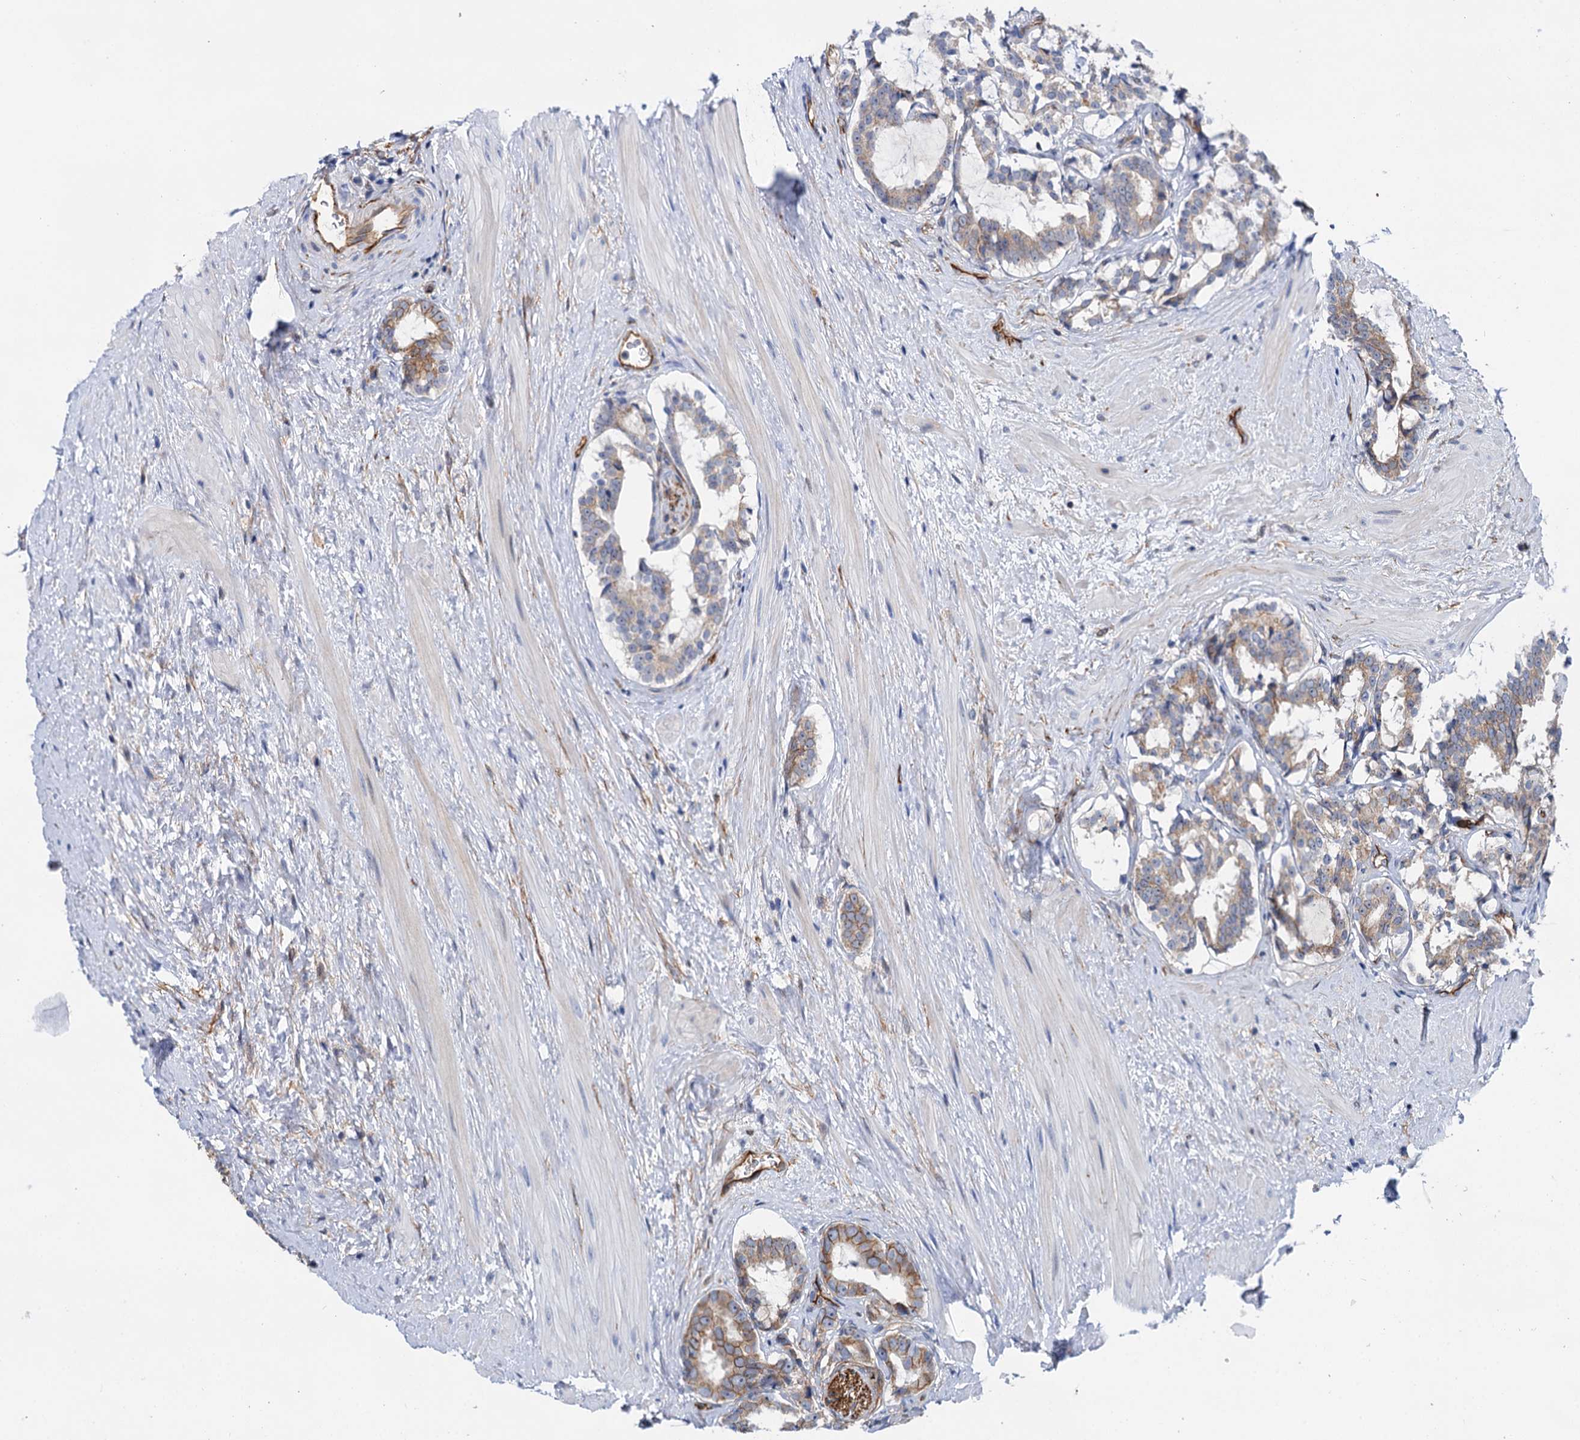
{"staining": {"intensity": "moderate", "quantity": "25%-75%", "location": "cytoplasmic/membranous"}, "tissue": "prostate cancer", "cell_type": "Tumor cells", "image_type": "cancer", "snomed": [{"axis": "morphology", "description": "Adenocarcinoma, High grade"}, {"axis": "topography", "description": "Prostate"}], "caption": "An immunohistochemistry micrograph of neoplastic tissue is shown. Protein staining in brown shows moderate cytoplasmic/membranous positivity in adenocarcinoma (high-grade) (prostate) within tumor cells.", "gene": "ABLIM1", "patient": {"sex": "male", "age": 58}}